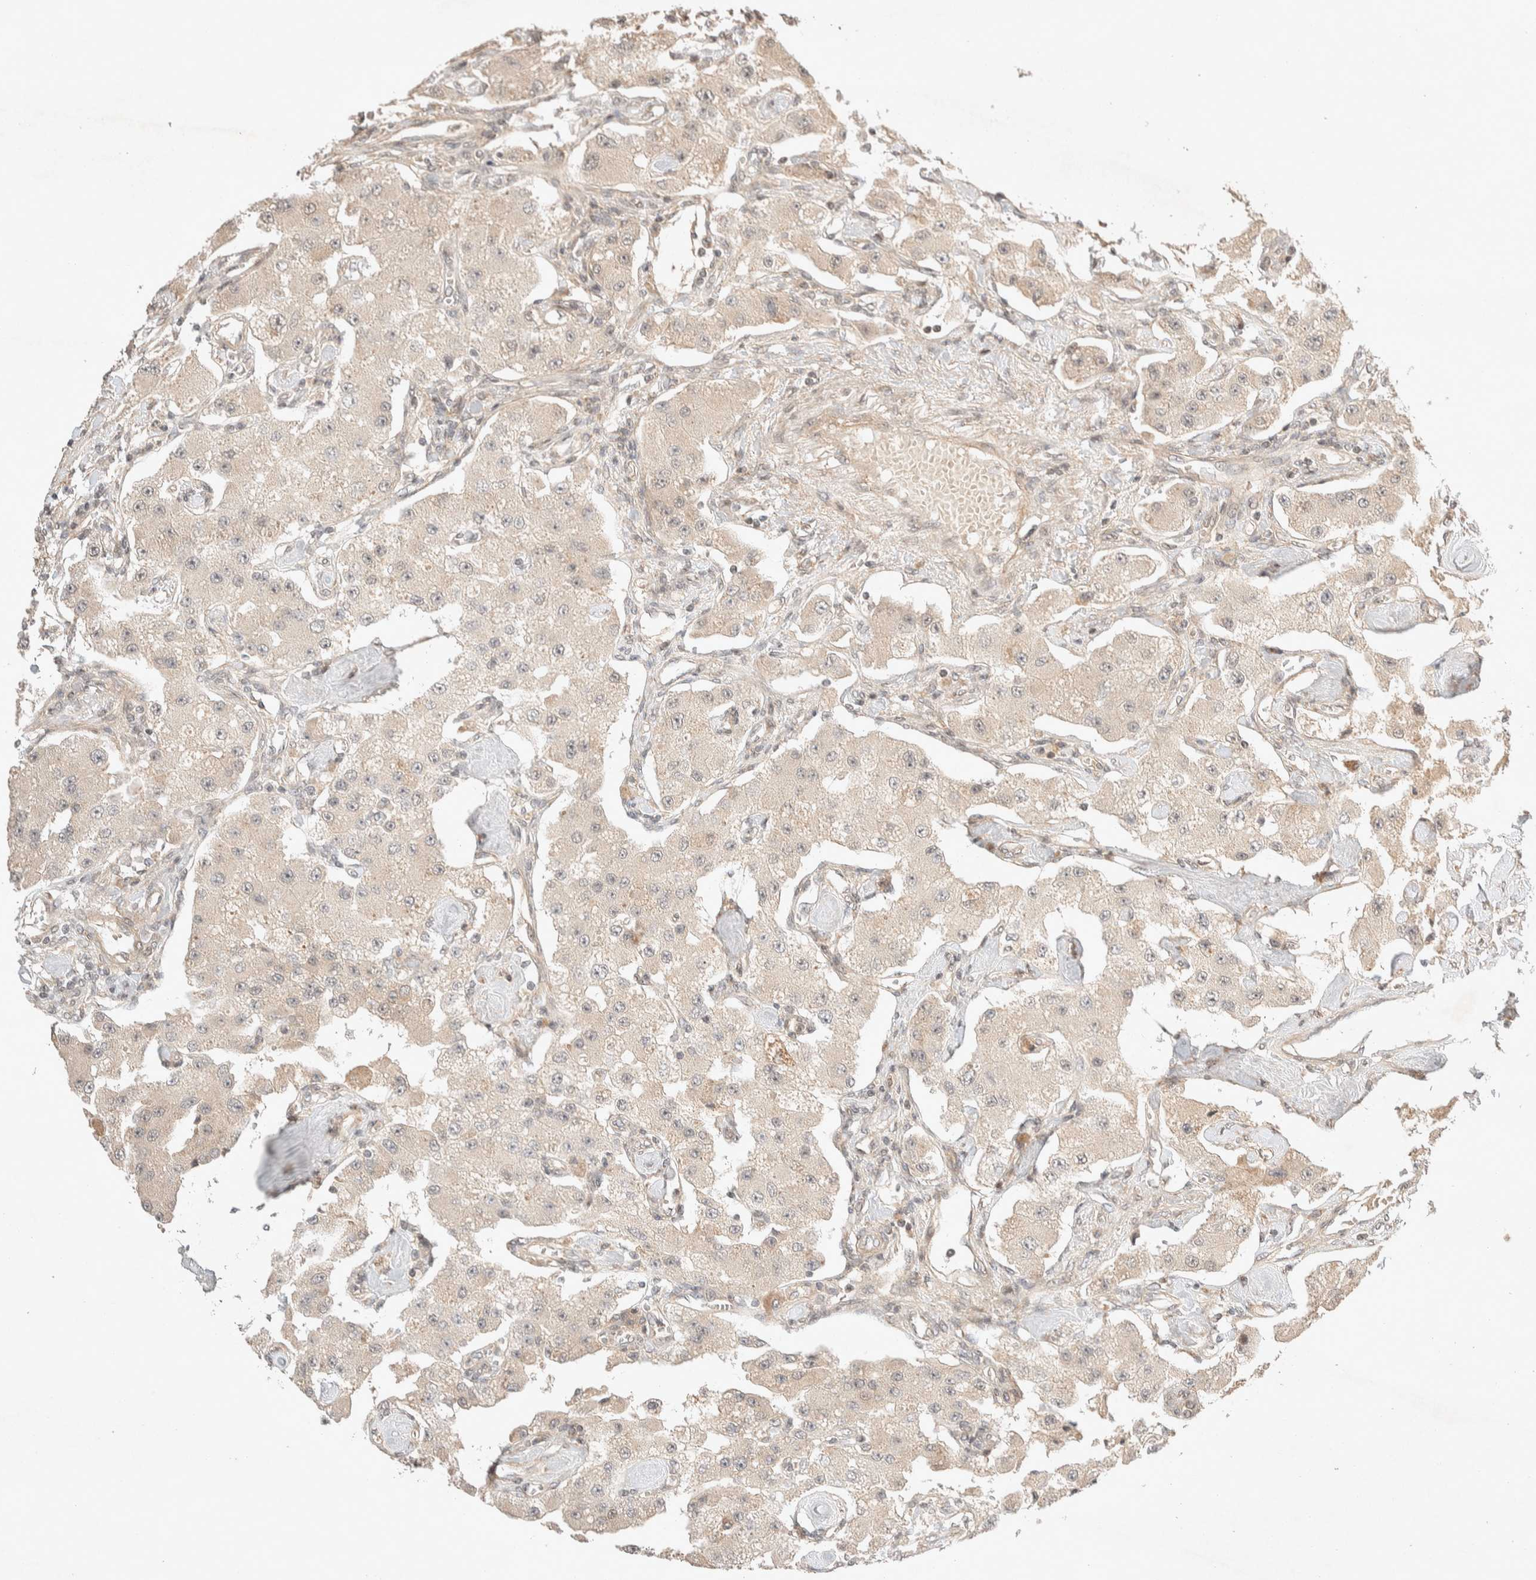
{"staining": {"intensity": "negative", "quantity": "none", "location": "none"}, "tissue": "carcinoid", "cell_type": "Tumor cells", "image_type": "cancer", "snomed": [{"axis": "morphology", "description": "Carcinoid, malignant, NOS"}, {"axis": "topography", "description": "Pancreas"}], "caption": "Tumor cells are negative for brown protein staining in carcinoid. (Brightfield microscopy of DAB IHC at high magnification).", "gene": "THRA", "patient": {"sex": "male", "age": 41}}